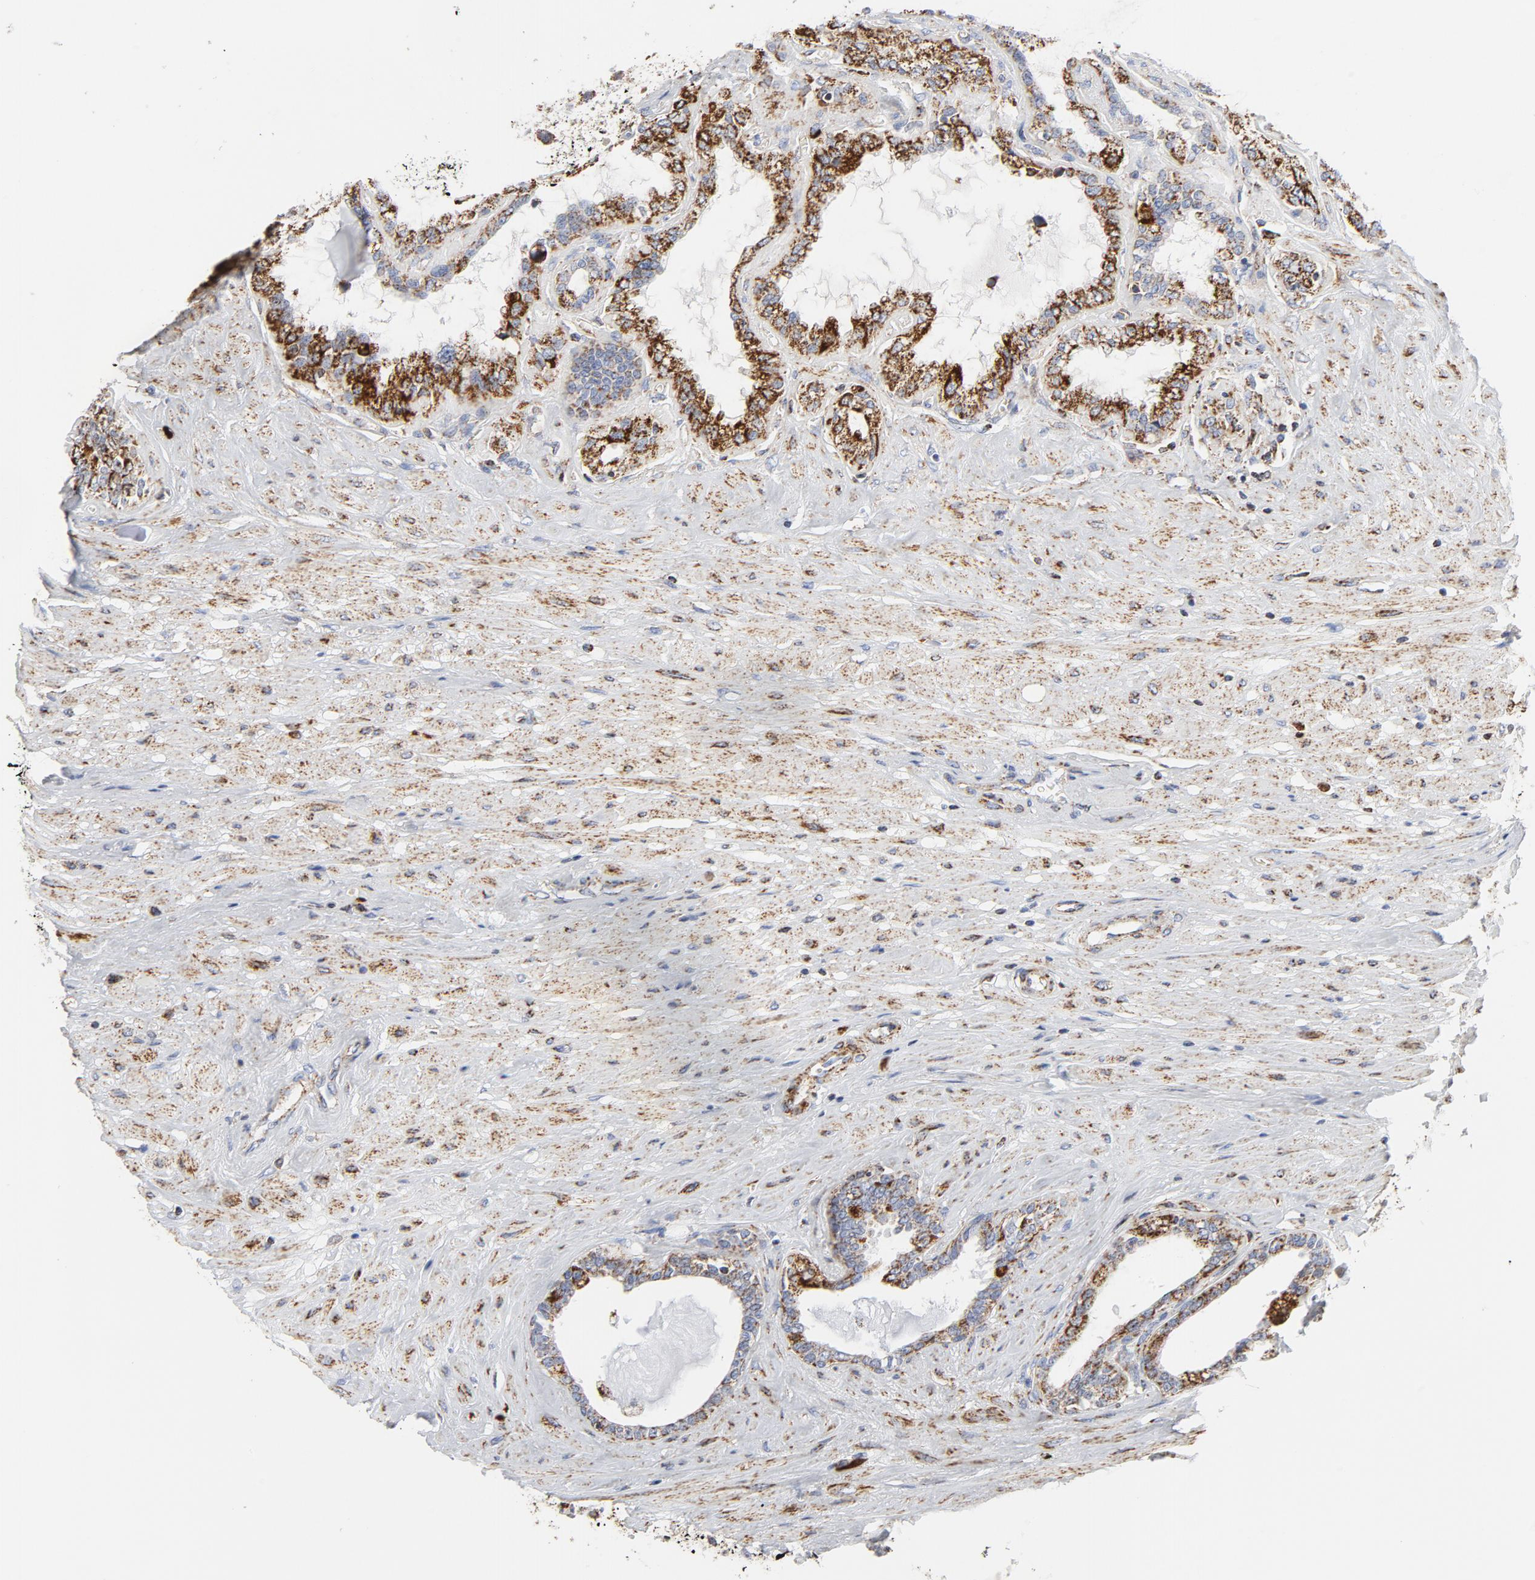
{"staining": {"intensity": "strong", "quantity": ">75%", "location": "cytoplasmic/membranous"}, "tissue": "seminal vesicle", "cell_type": "Glandular cells", "image_type": "normal", "snomed": [{"axis": "morphology", "description": "Normal tissue, NOS"}, {"axis": "morphology", "description": "Inflammation, NOS"}, {"axis": "topography", "description": "Urinary bladder"}, {"axis": "topography", "description": "Prostate"}, {"axis": "topography", "description": "Seminal veicle"}], "caption": "Immunohistochemistry micrograph of benign human seminal vesicle stained for a protein (brown), which demonstrates high levels of strong cytoplasmic/membranous expression in approximately >75% of glandular cells.", "gene": "CYCS", "patient": {"sex": "male", "age": 82}}